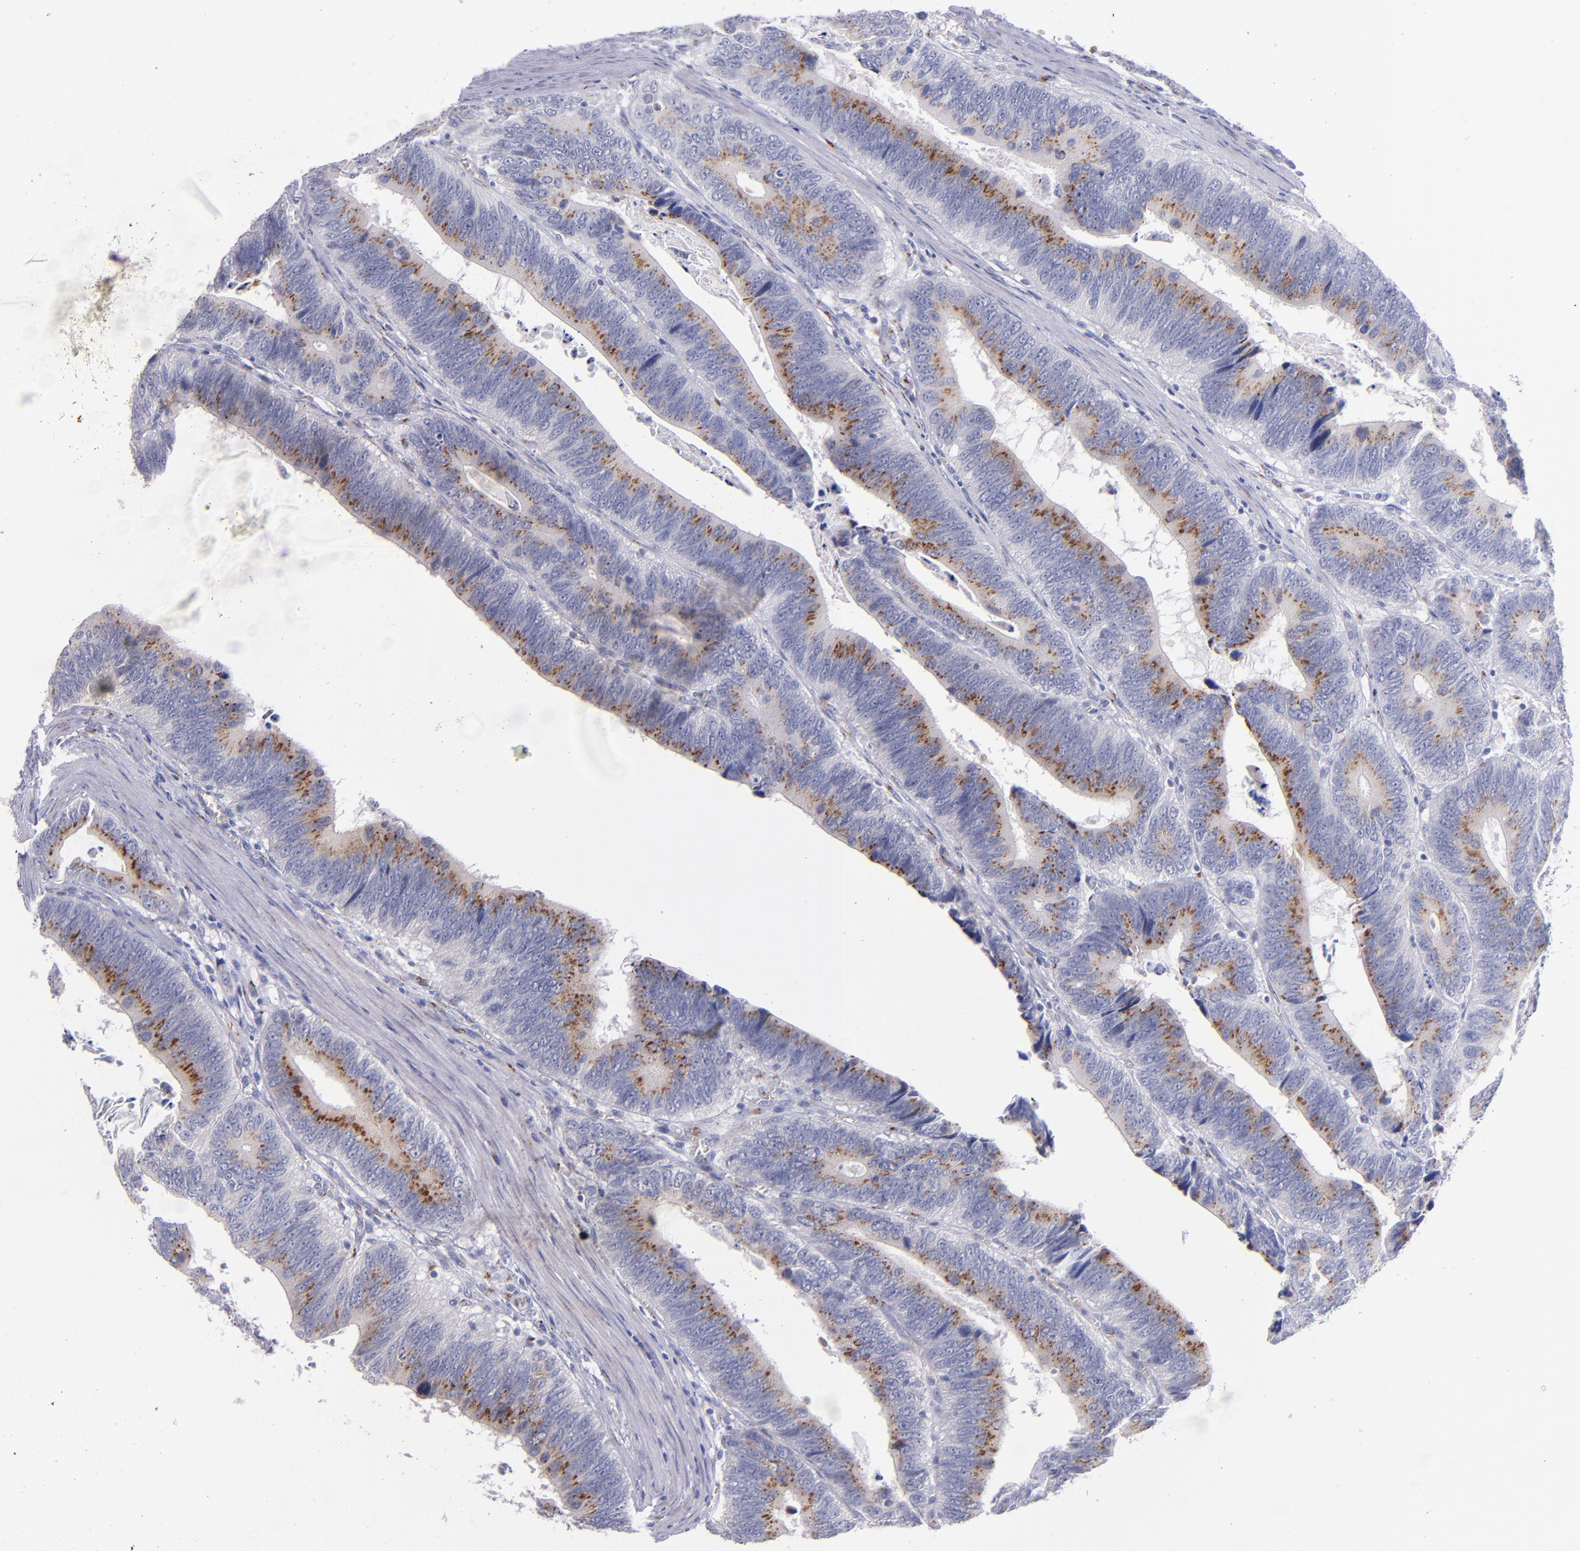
{"staining": {"intensity": "strong", "quantity": ">75%", "location": "cytoplasmic/membranous"}, "tissue": "colorectal cancer", "cell_type": "Tumor cells", "image_type": "cancer", "snomed": [{"axis": "morphology", "description": "Adenocarcinoma, NOS"}, {"axis": "topography", "description": "Colon"}], "caption": "Strong cytoplasmic/membranous positivity is identified in about >75% of tumor cells in colorectal cancer.", "gene": "RAB41", "patient": {"sex": "male", "age": 72}}